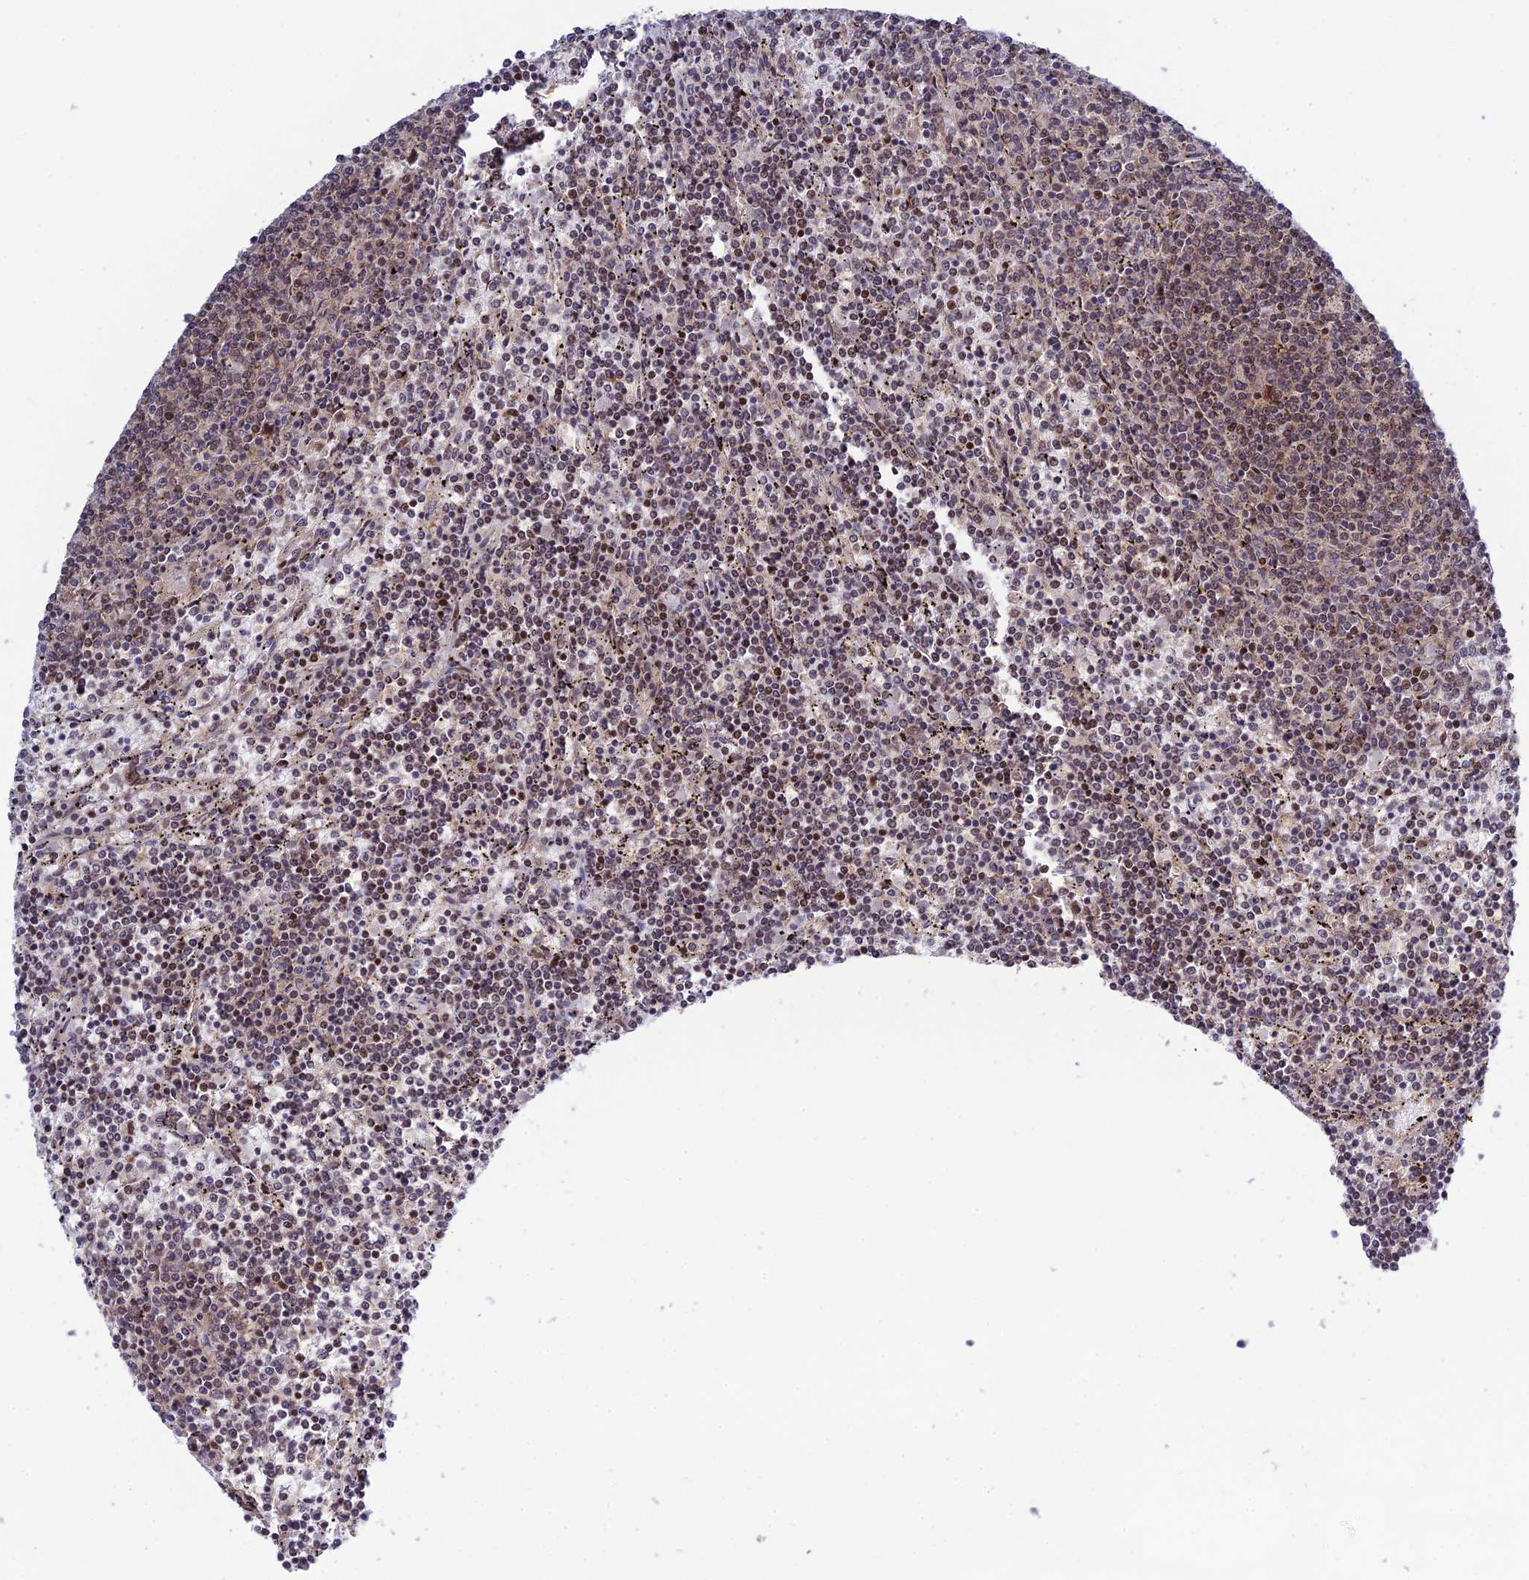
{"staining": {"intensity": "weak", "quantity": "<25%", "location": "cytoplasmic/membranous"}, "tissue": "lymphoma", "cell_type": "Tumor cells", "image_type": "cancer", "snomed": [{"axis": "morphology", "description": "Malignant lymphoma, non-Hodgkin's type, Low grade"}, {"axis": "topography", "description": "Spleen"}], "caption": "This image is of low-grade malignant lymphoma, non-Hodgkin's type stained with immunohistochemistry to label a protein in brown with the nuclei are counter-stained blue. There is no staining in tumor cells. (DAB immunohistochemistry visualized using brightfield microscopy, high magnification).", "gene": "PLEKHG2", "patient": {"sex": "female", "age": 50}}